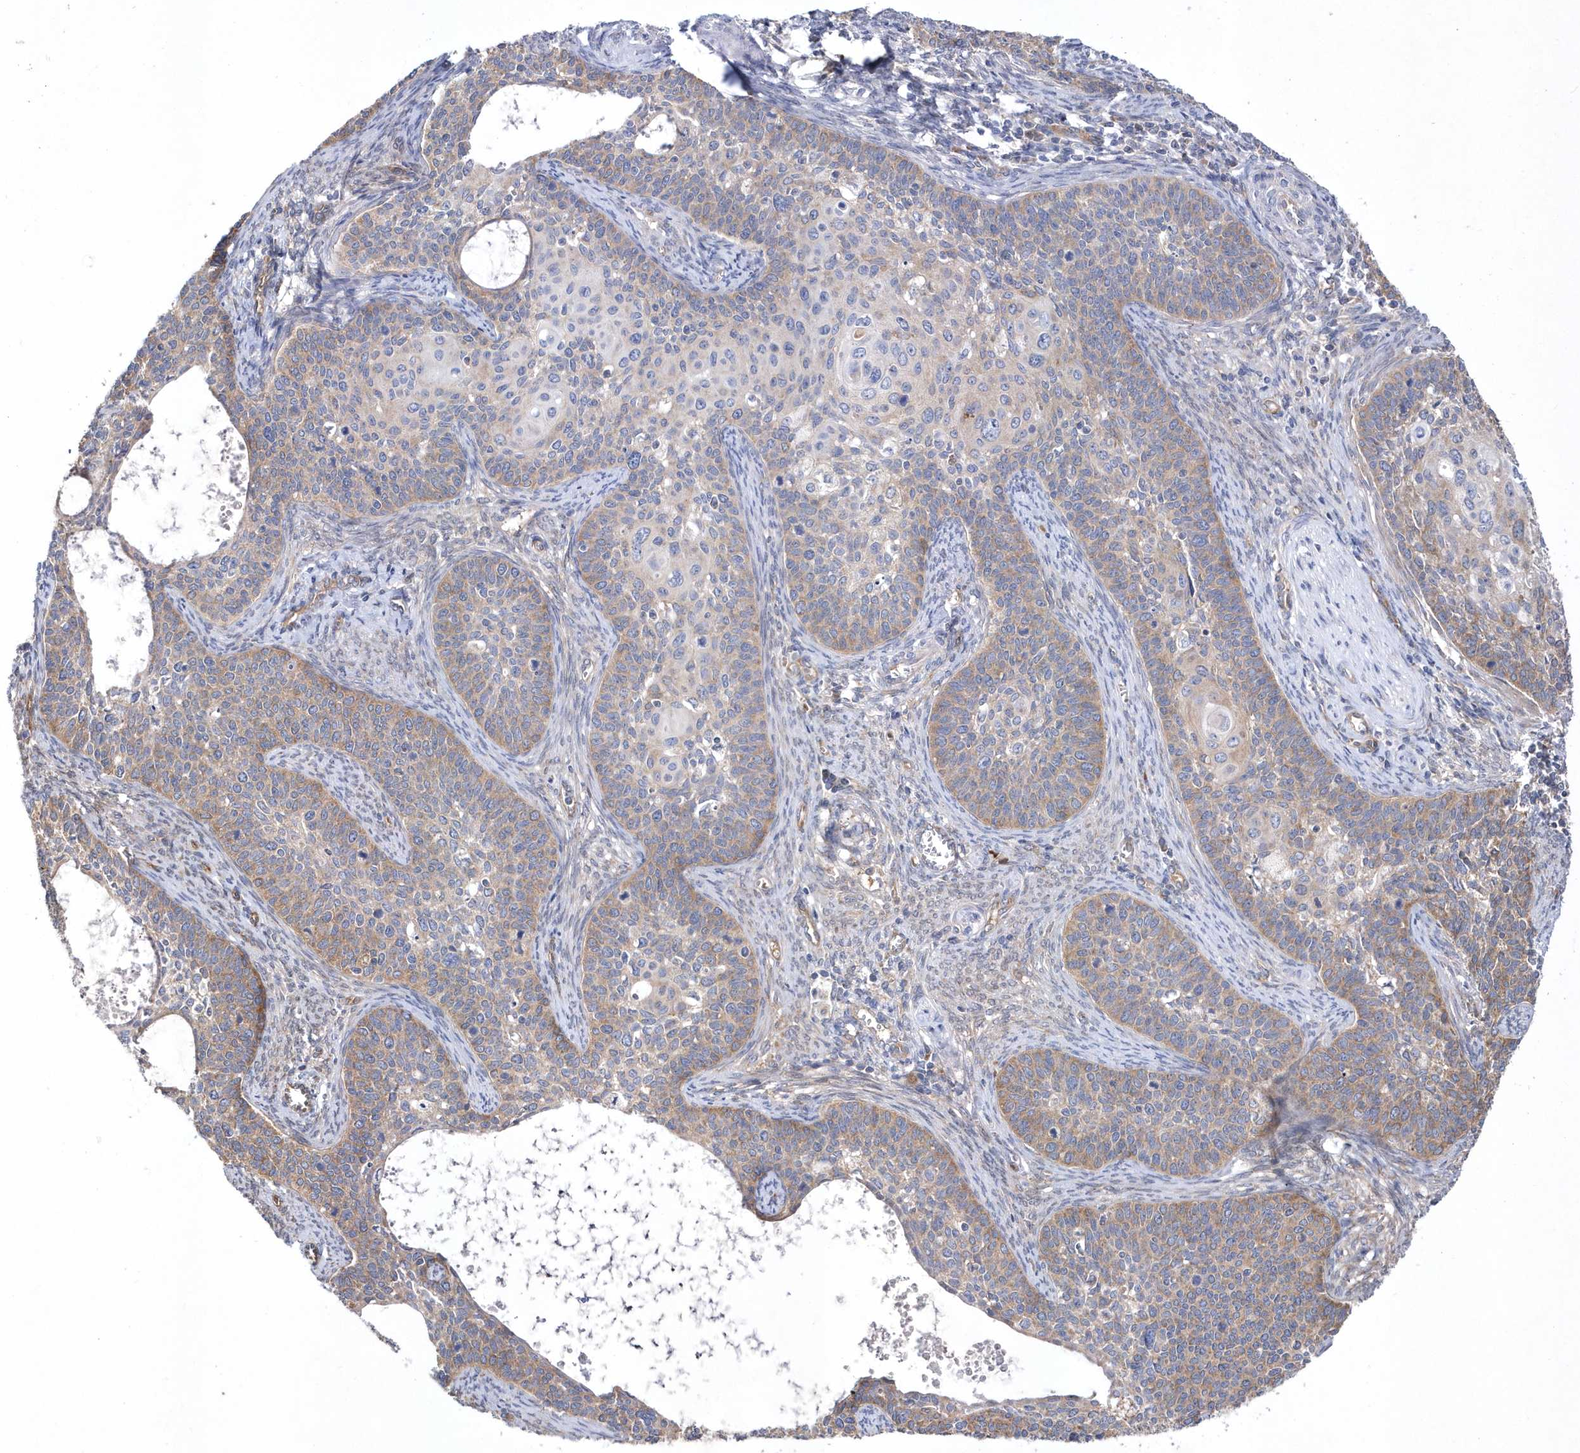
{"staining": {"intensity": "weak", "quantity": "25%-75%", "location": "cytoplasmic/membranous"}, "tissue": "cervical cancer", "cell_type": "Tumor cells", "image_type": "cancer", "snomed": [{"axis": "morphology", "description": "Squamous cell carcinoma, NOS"}, {"axis": "topography", "description": "Cervix"}], "caption": "Protein analysis of squamous cell carcinoma (cervical) tissue displays weak cytoplasmic/membranous expression in about 25%-75% of tumor cells. The protein is shown in brown color, while the nuclei are stained blue.", "gene": "JKAMP", "patient": {"sex": "female", "age": 33}}